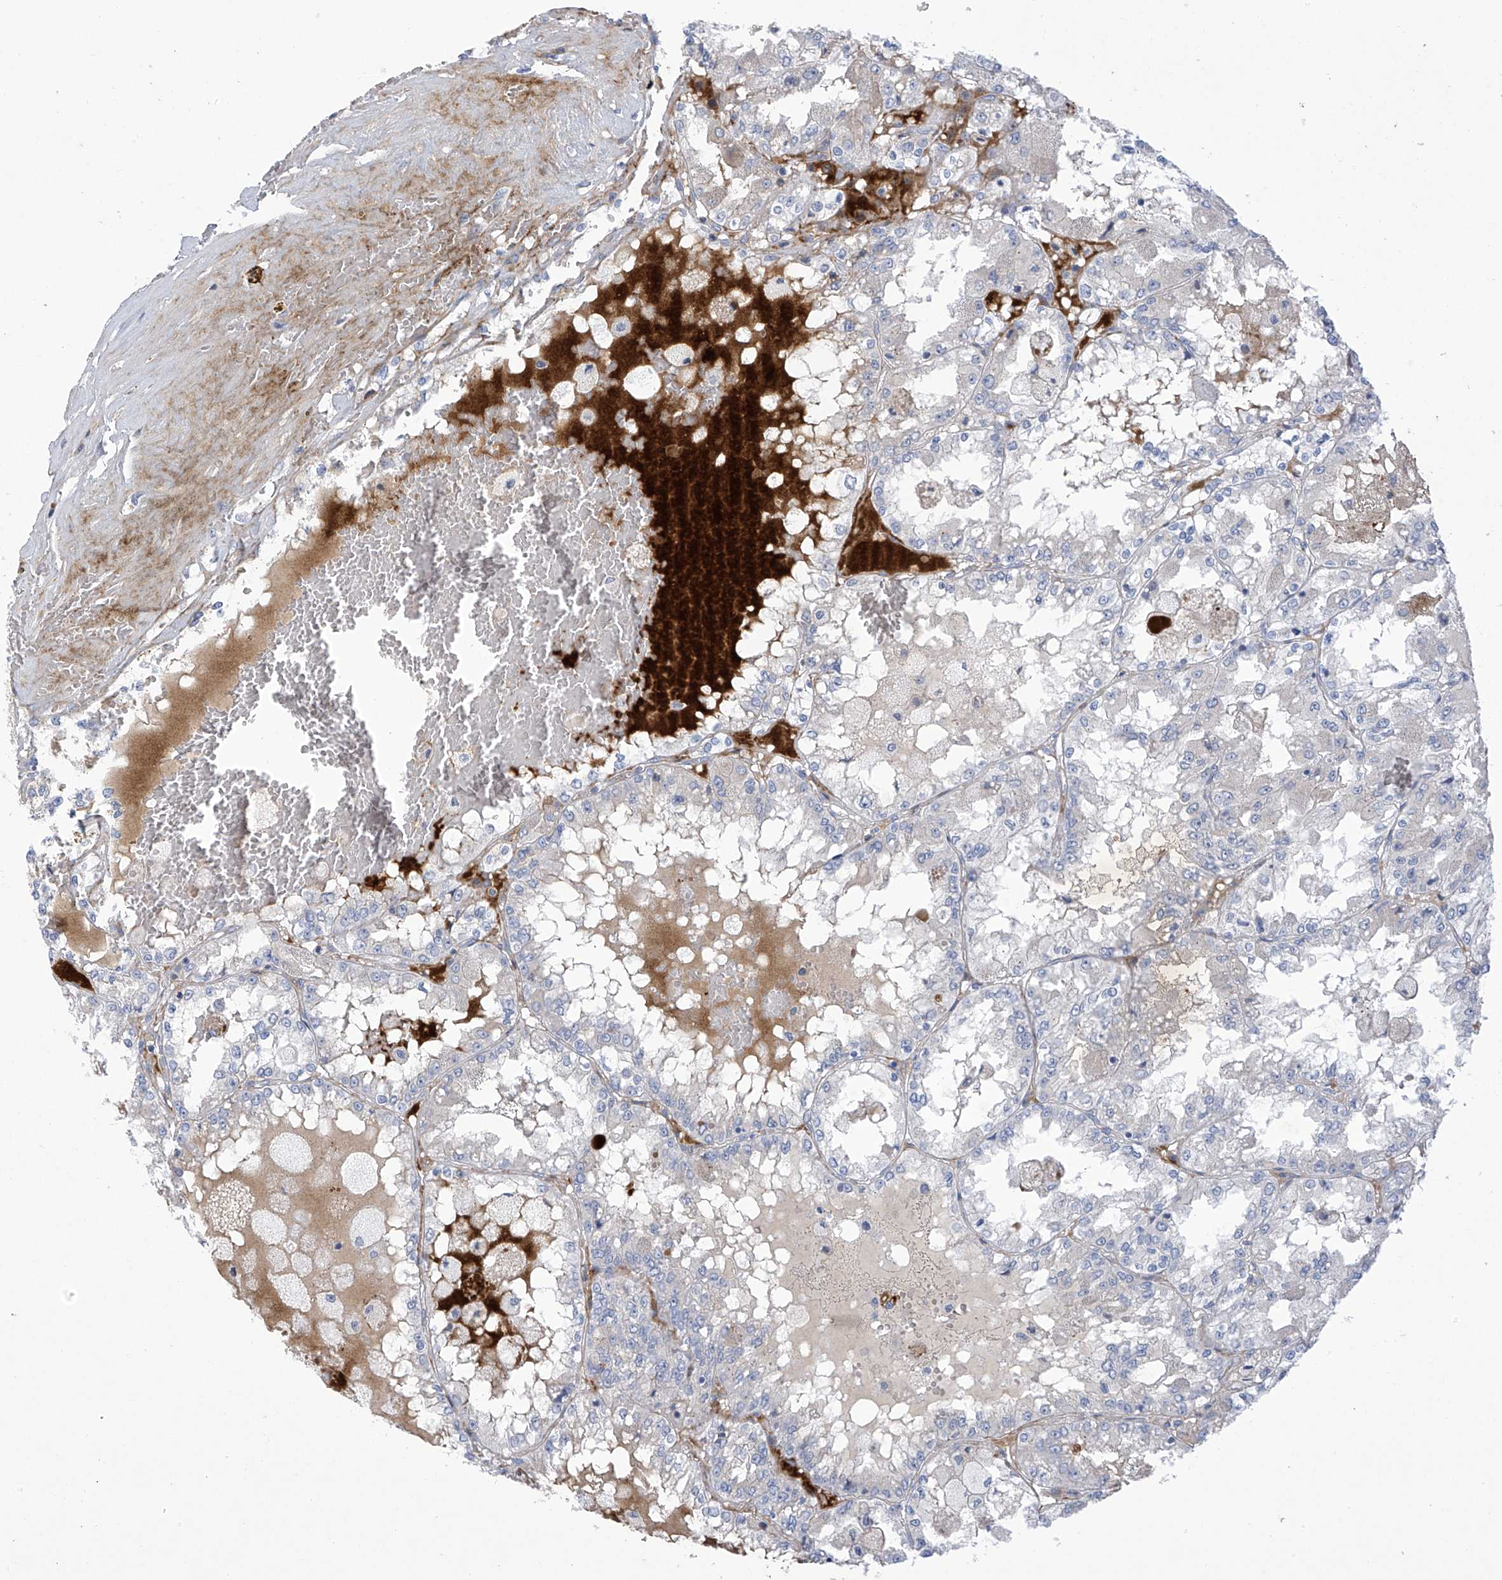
{"staining": {"intensity": "negative", "quantity": "none", "location": "none"}, "tissue": "renal cancer", "cell_type": "Tumor cells", "image_type": "cancer", "snomed": [{"axis": "morphology", "description": "Adenocarcinoma, NOS"}, {"axis": "topography", "description": "Kidney"}], "caption": "There is no significant expression in tumor cells of adenocarcinoma (renal).", "gene": "SLCO4A1", "patient": {"sex": "female", "age": 56}}